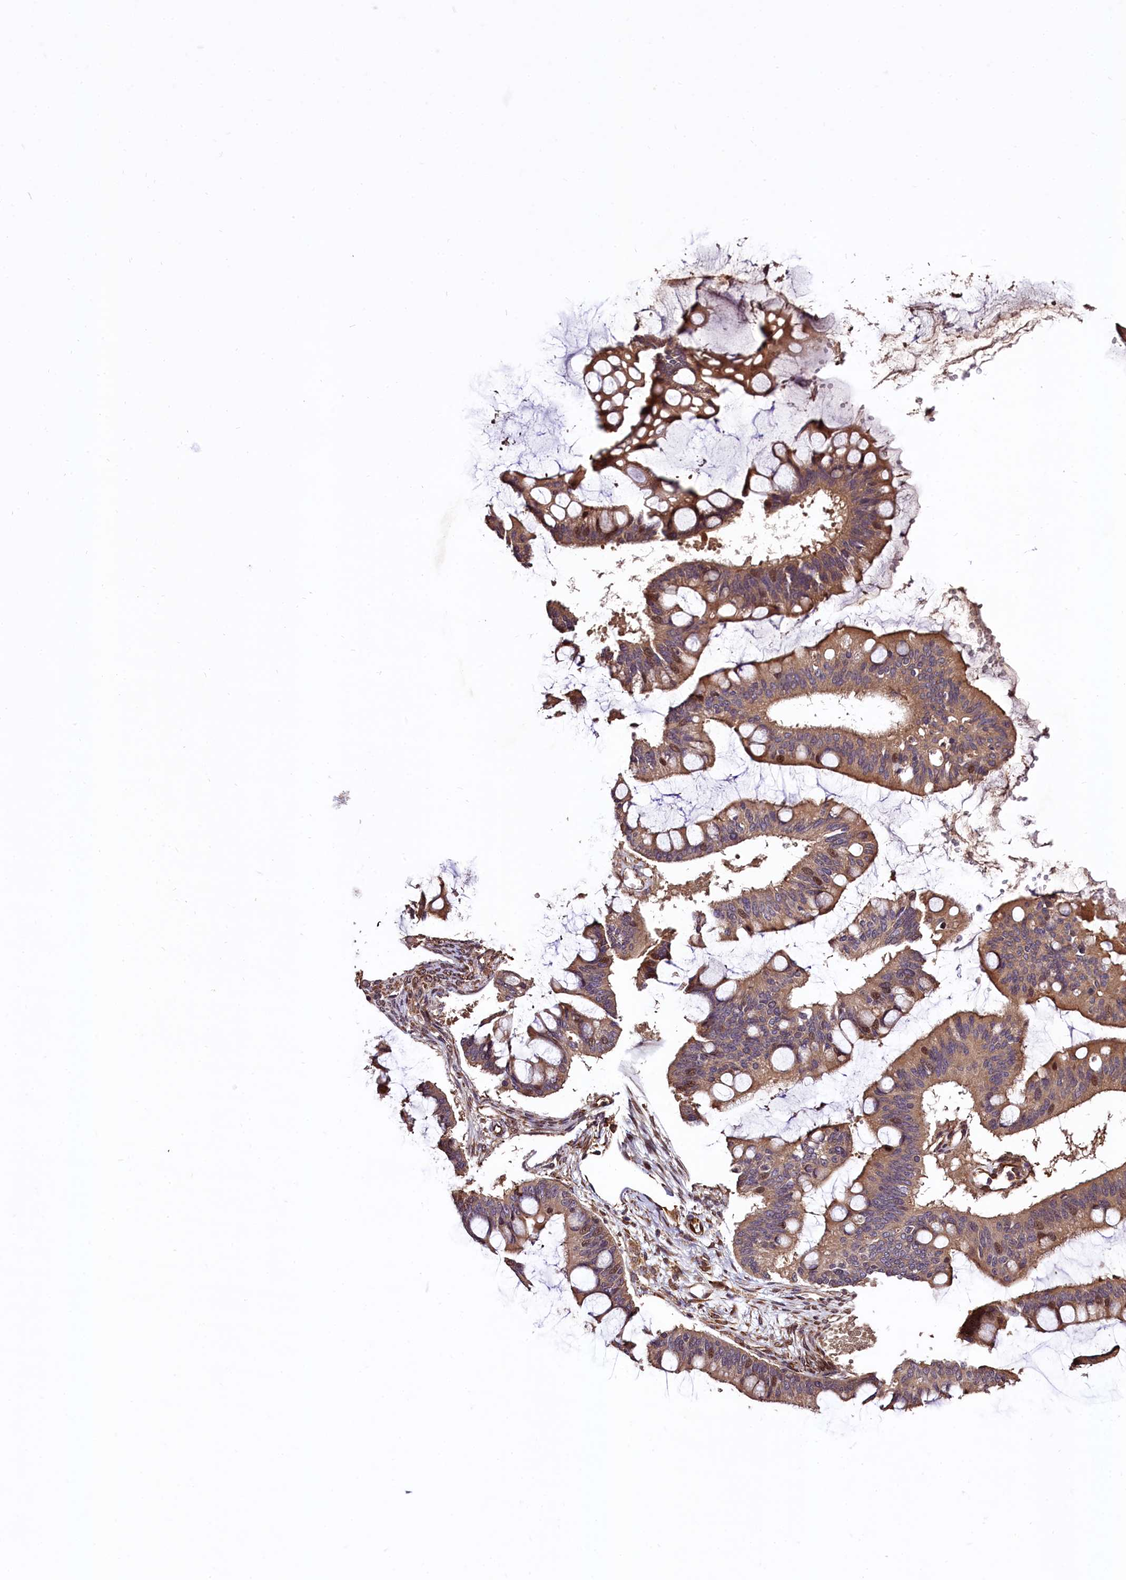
{"staining": {"intensity": "moderate", "quantity": ">75%", "location": "cytoplasmic/membranous,nuclear"}, "tissue": "ovarian cancer", "cell_type": "Tumor cells", "image_type": "cancer", "snomed": [{"axis": "morphology", "description": "Cystadenocarcinoma, mucinous, NOS"}, {"axis": "topography", "description": "Ovary"}], "caption": "An image showing moderate cytoplasmic/membranous and nuclear staining in about >75% of tumor cells in ovarian cancer (mucinous cystadenocarcinoma), as visualized by brown immunohistochemical staining.", "gene": "TBCEL", "patient": {"sex": "female", "age": 73}}